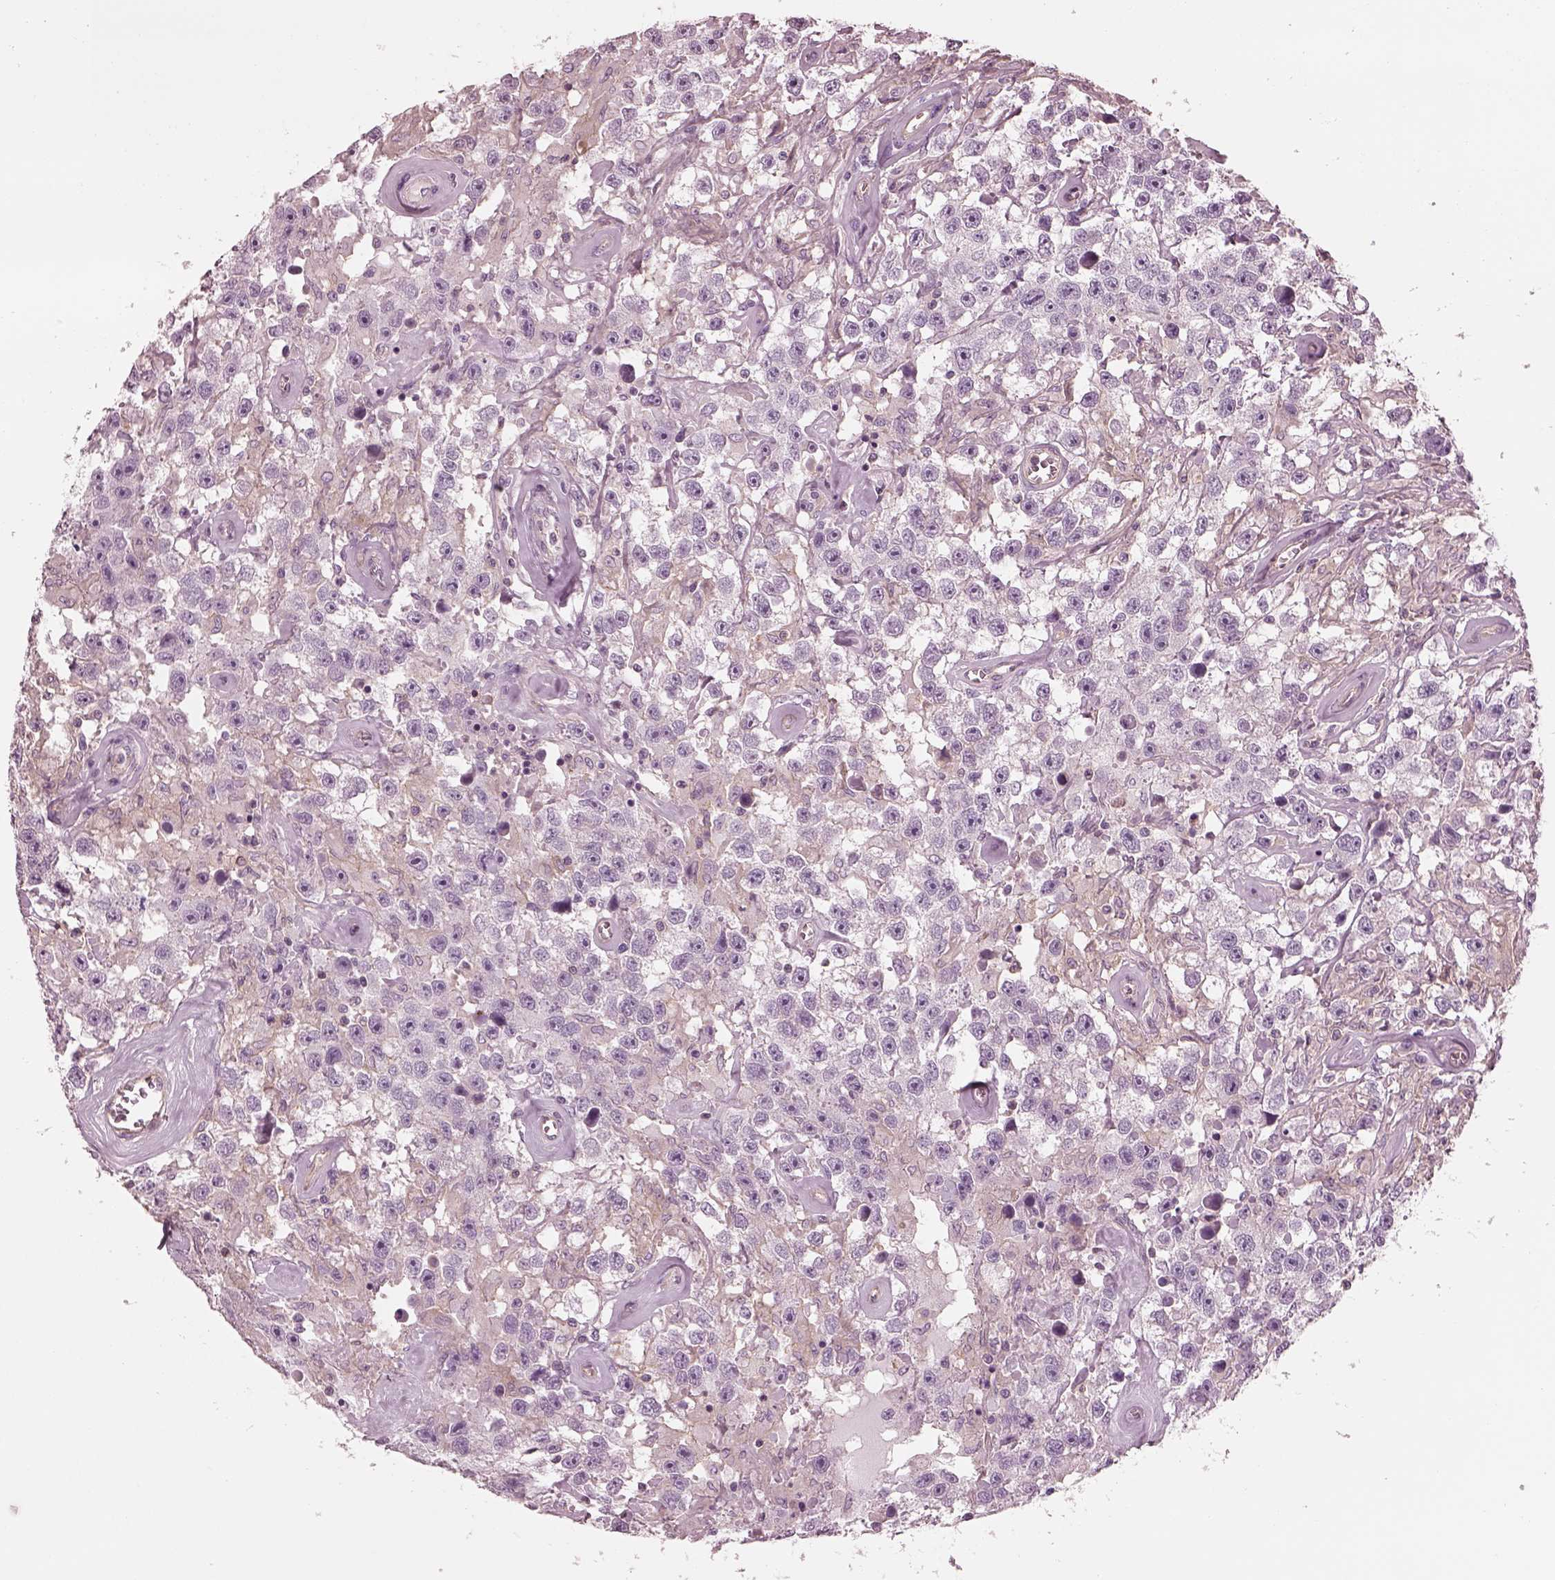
{"staining": {"intensity": "negative", "quantity": "none", "location": "none"}, "tissue": "testis cancer", "cell_type": "Tumor cells", "image_type": "cancer", "snomed": [{"axis": "morphology", "description": "Seminoma, NOS"}, {"axis": "topography", "description": "Testis"}], "caption": "High power microscopy photomicrograph of an immunohistochemistry (IHC) photomicrograph of testis cancer, revealing no significant positivity in tumor cells.", "gene": "ELAPOR1", "patient": {"sex": "male", "age": 43}}